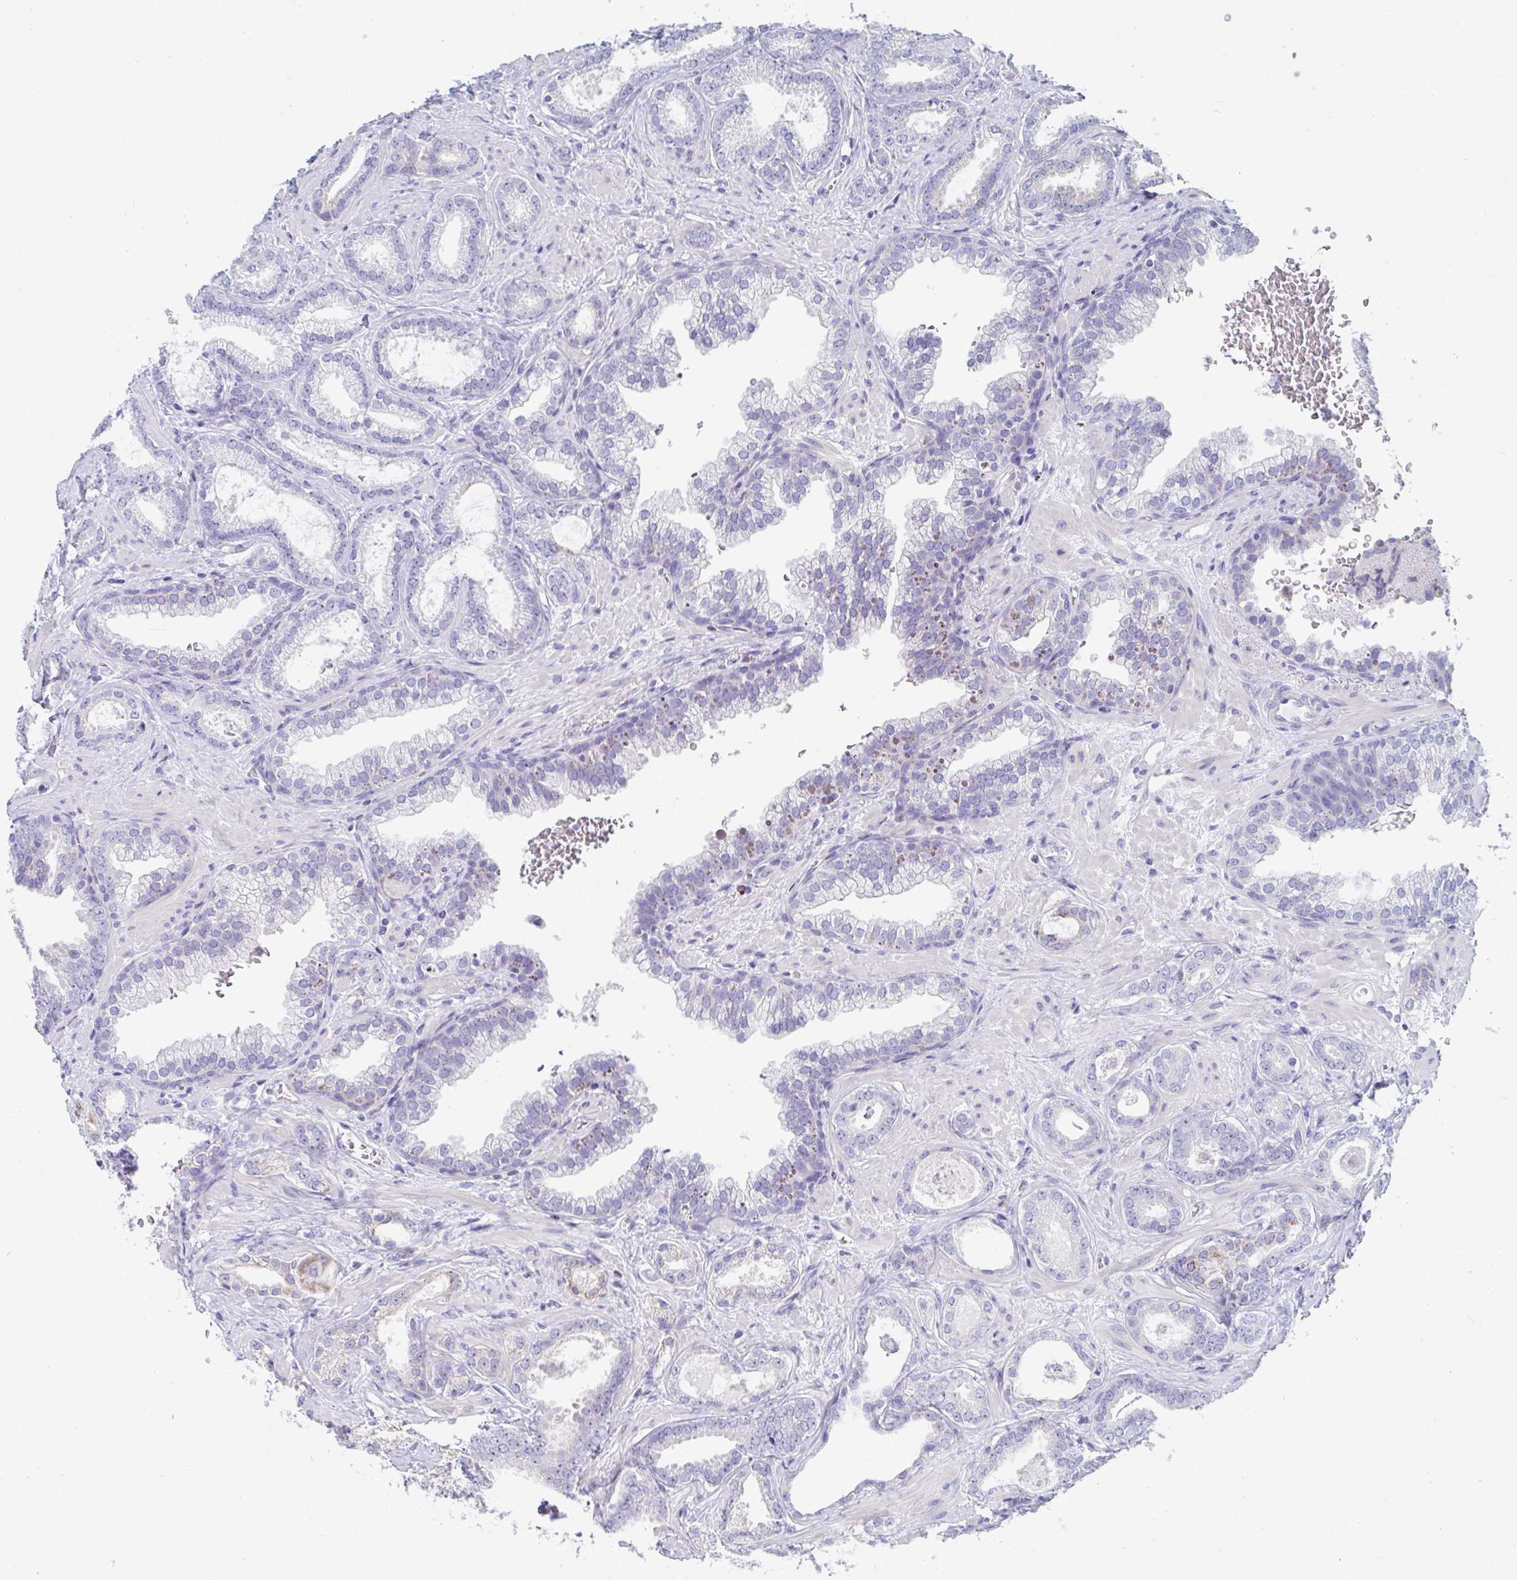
{"staining": {"intensity": "weak", "quantity": "<25%", "location": "cytoplasmic/membranous"}, "tissue": "prostate cancer", "cell_type": "Tumor cells", "image_type": "cancer", "snomed": [{"axis": "morphology", "description": "Adenocarcinoma, High grade"}, {"axis": "topography", "description": "Prostate"}], "caption": "There is no significant expression in tumor cells of prostate adenocarcinoma (high-grade). Brightfield microscopy of immunohistochemistry stained with DAB (brown) and hematoxylin (blue), captured at high magnification.", "gene": "MGAM2", "patient": {"sex": "male", "age": 58}}